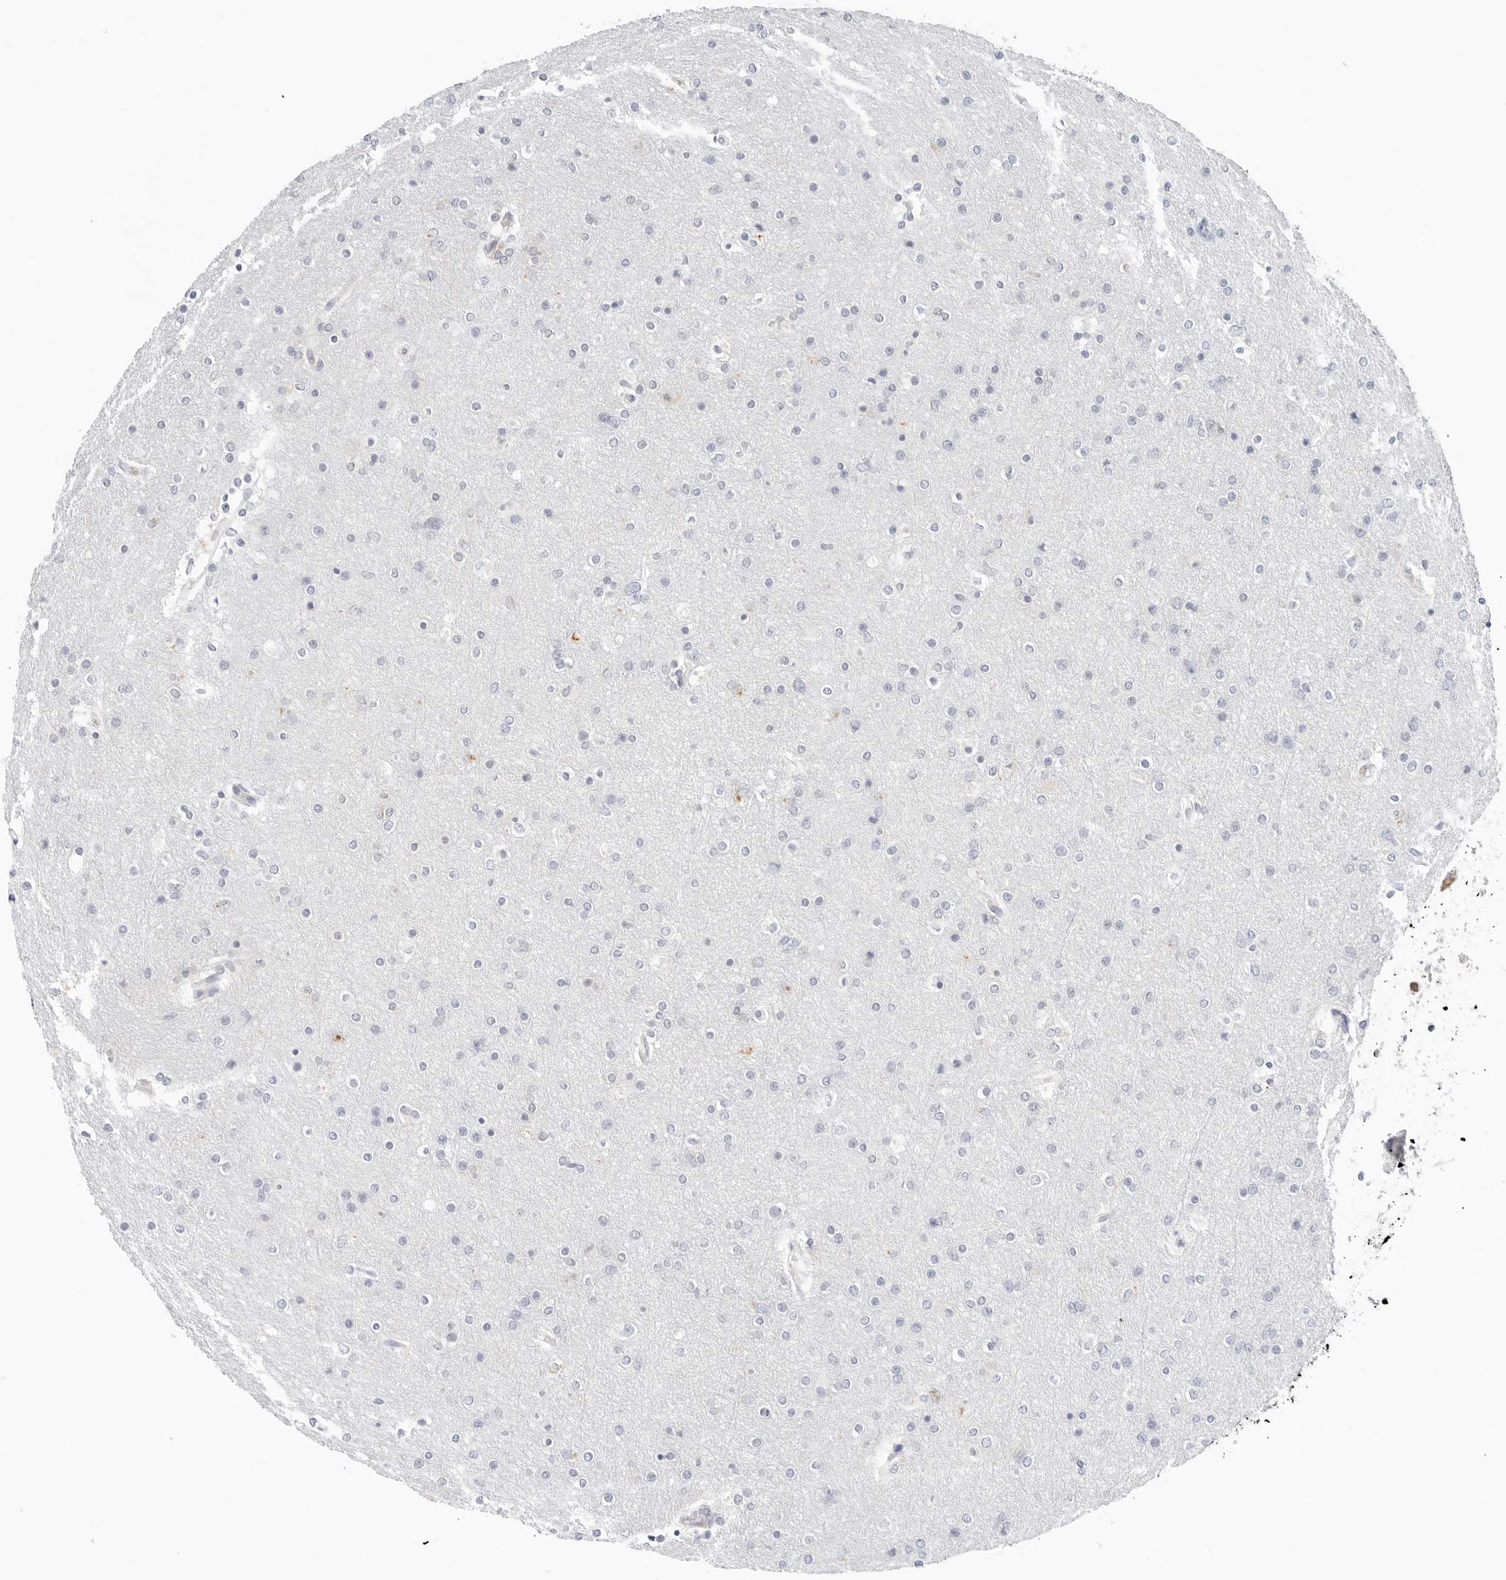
{"staining": {"intensity": "negative", "quantity": "none", "location": "none"}, "tissue": "glioma", "cell_type": "Tumor cells", "image_type": "cancer", "snomed": [{"axis": "morphology", "description": "Glioma, malignant, High grade"}, {"axis": "topography", "description": "Cerebral cortex"}], "caption": "IHC of glioma displays no staining in tumor cells. Nuclei are stained in blue.", "gene": "RC3H1", "patient": {"sex": "female", "age": 36}}